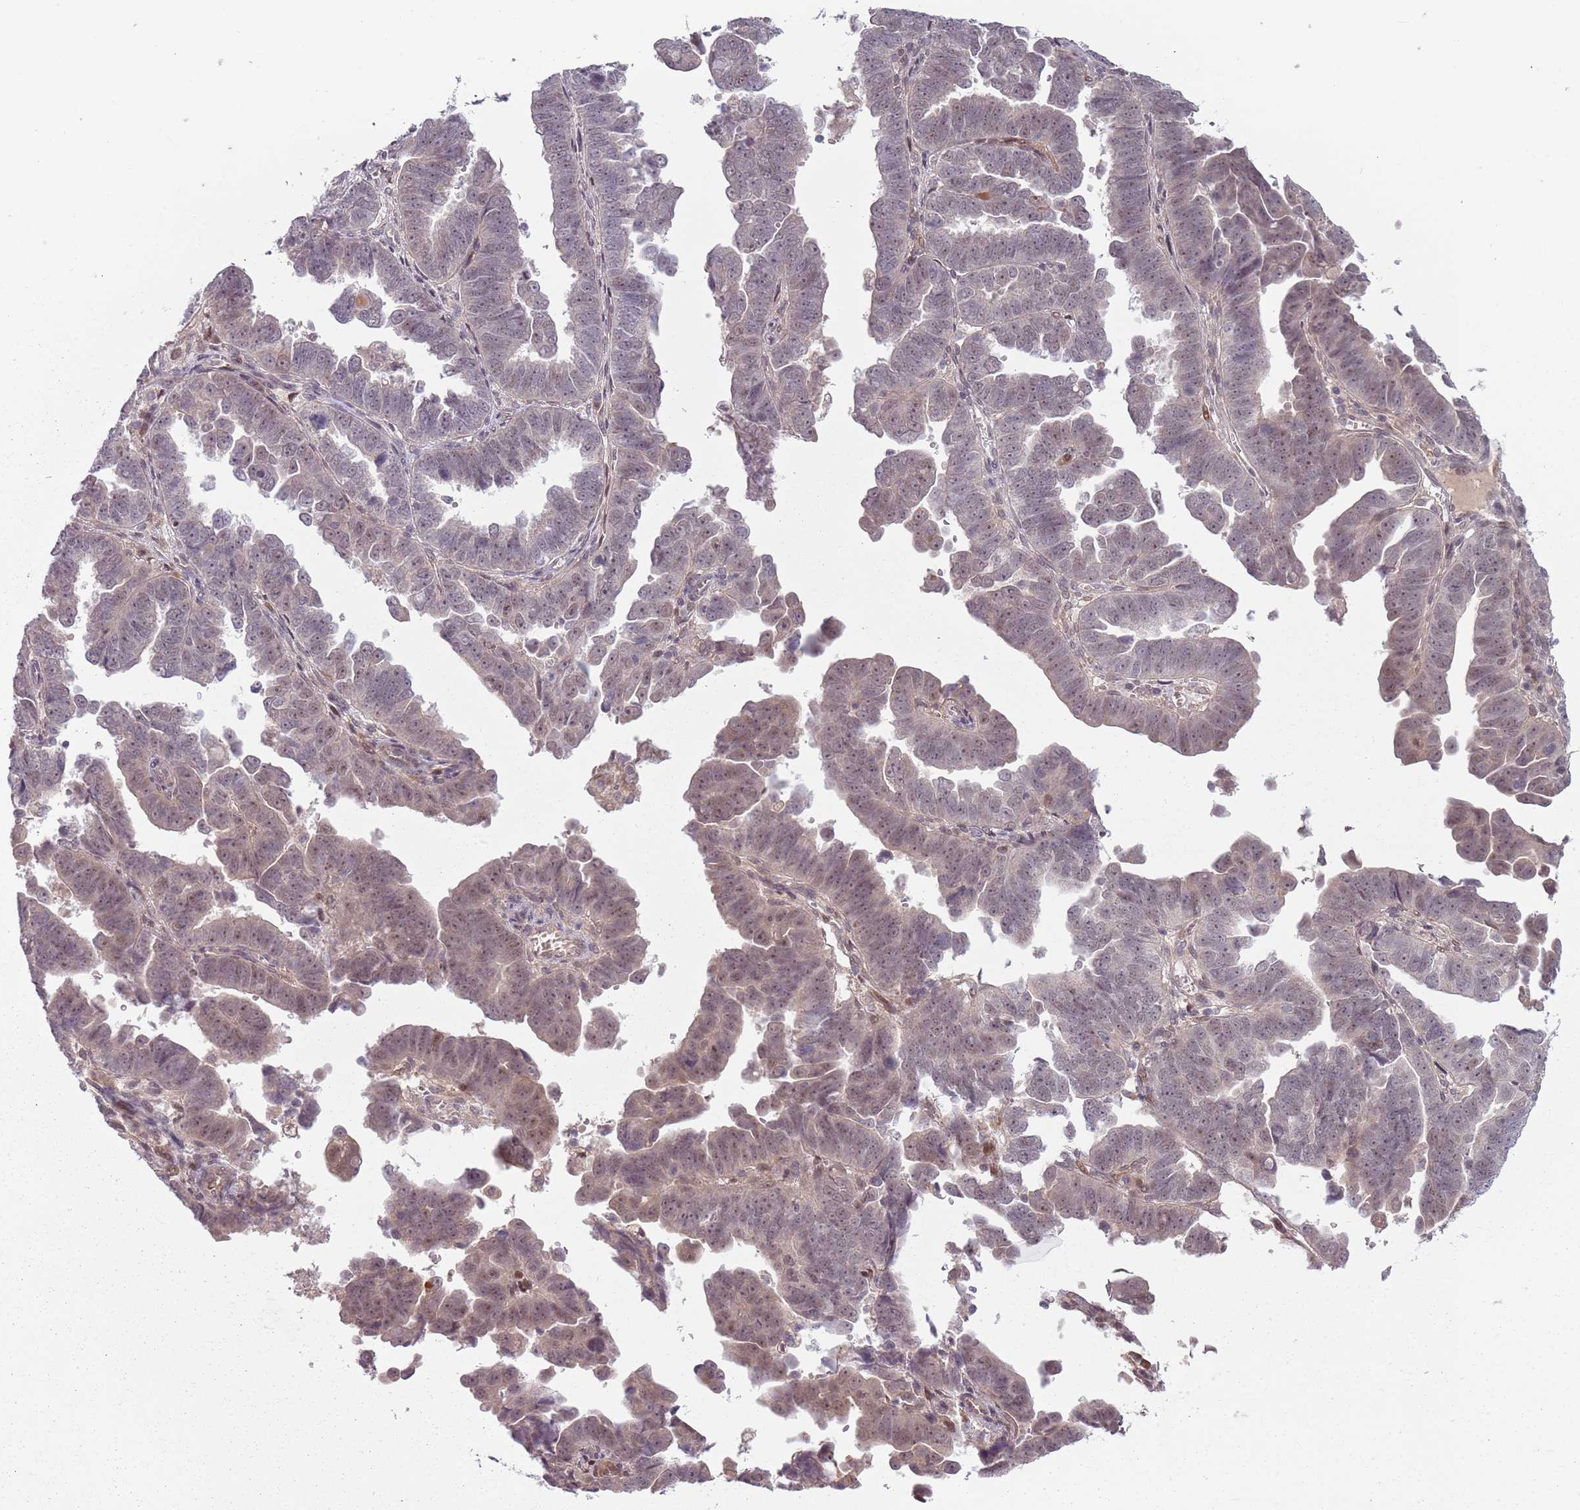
{"staining": {"intensity": "weak", "quantity": "25%-75%", "location": "cytoplasmic/membranous,nuclear"}, "tissue": "endometrial cancer", "cell_type": "Tumor cells", "image_type": "cancer", "snomed": [{"axis": "morphology", "description": "Adenocarcinoma, NOS"}, {"axis": "topography", "description": "Endometrium"}], "caption": "Immunohistochemical staining of endometrial adenocarcinoma shows low levels of weak cytoplasmic/membranous and nuclear protein staining in approximately 25%-75% of tumor cells.", "gene": "ADGRG1", "patient": {"sex": "female", "age": 75}}